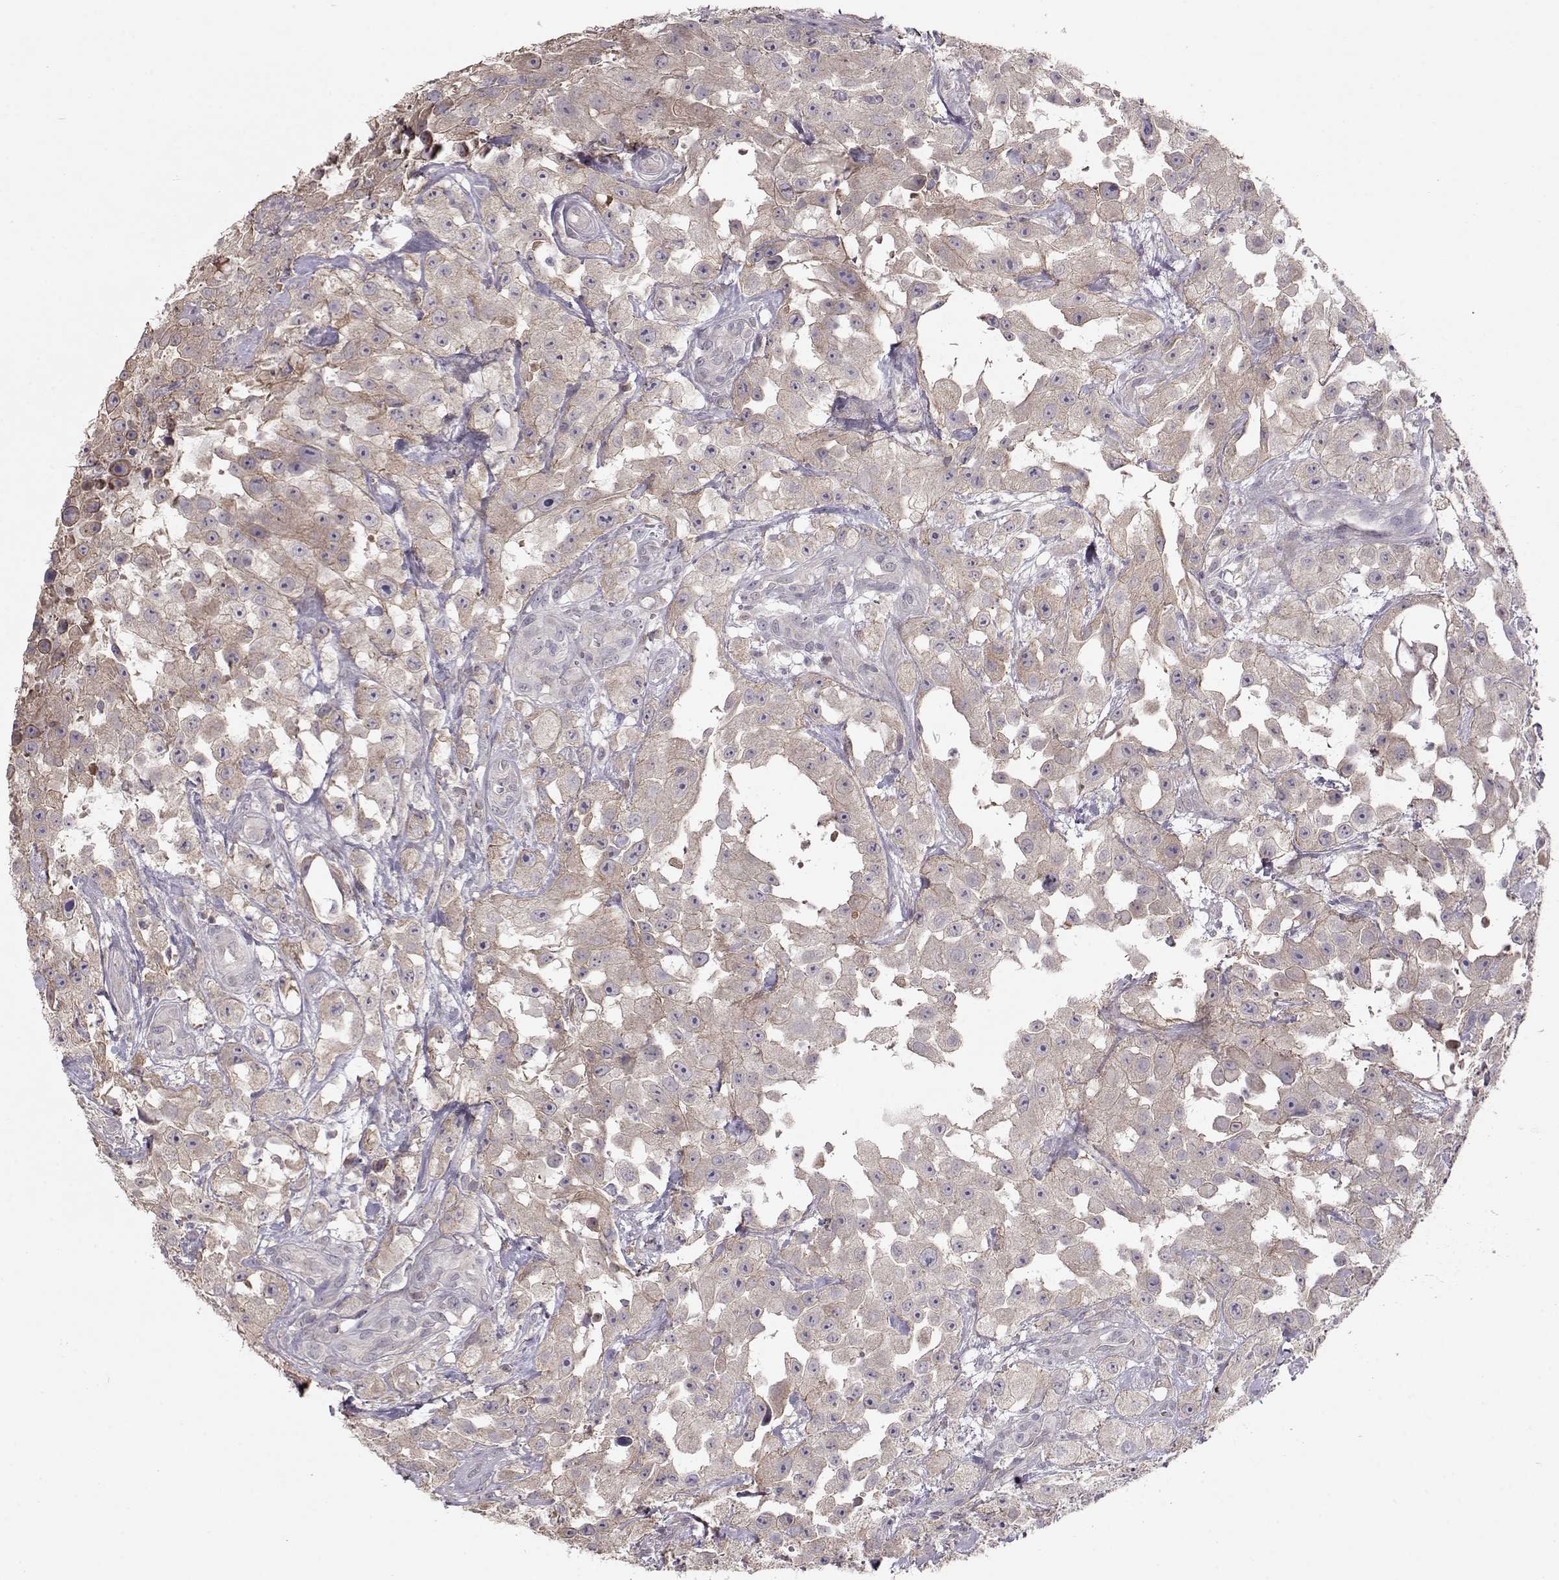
{"staining": {"intensity": "weak", "quantity": "25%-75%", "location": "cytoplasmic/membranous"}, "tissue": "urothelial cancer", "cell_type": "Tumor cells", "image_type": "cancer", "snomed": [{"axis": "morphology", "description": "Urothelial carcinoma, High grade"}, {"axis": "topography", "description": "Urinary bladder"}], "caption": "Urothelial cancer was stained to show a protein in brown. There is low levels of weak cytoplasmic/membranous positivity in approximately 25%-75% of tumor cells.", "gene": "PMCH", "patient": {"sex": "male", "age": 79}}